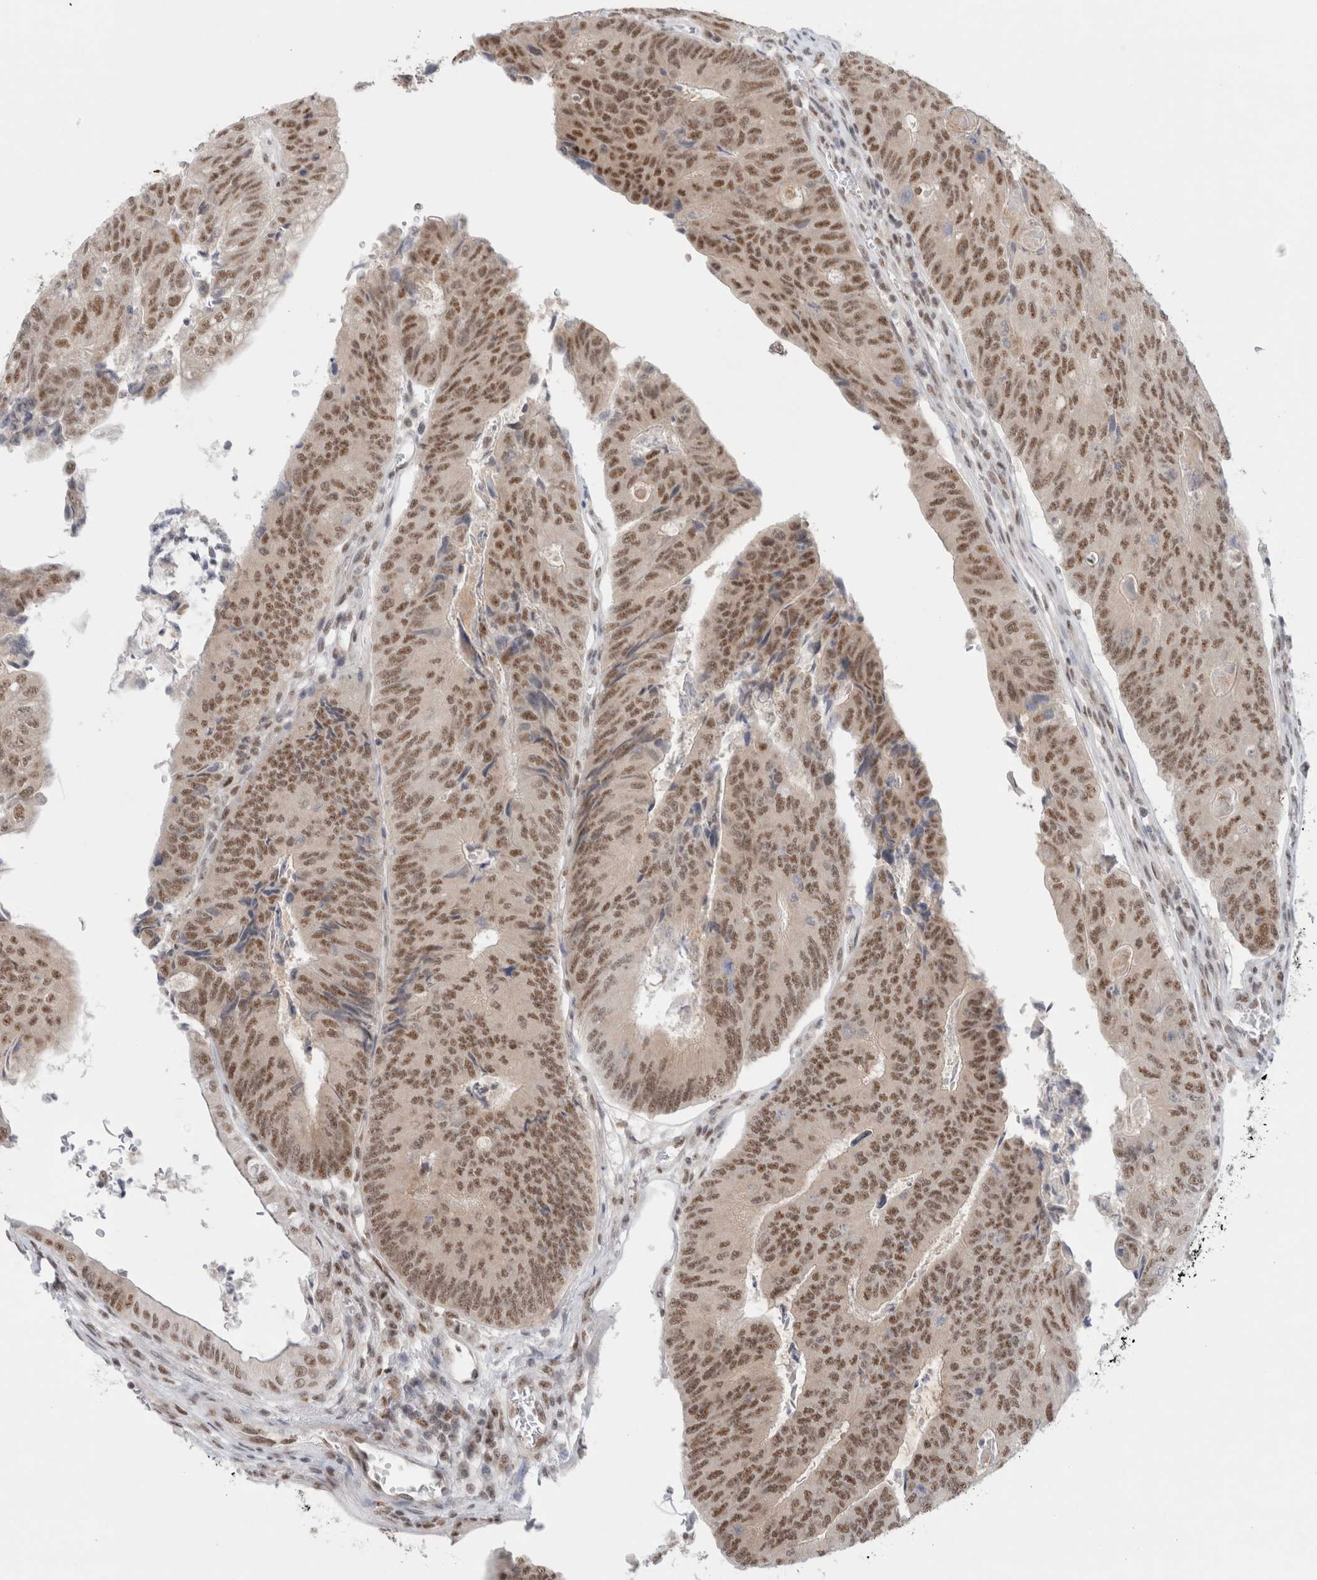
{"staining": {"intensity": "moderate", "quantity": ">75%", "location": "nuclear"}, "tissue": "colorectal cancer", "cell_type": "Tumor cells", "image_type": "cancer", "snomed": [{"axis": "morphology", "description": "Adenocarcinoma, NOS"}, {"axis": "topography", "description": "Colon"}], "caption": "Immunohistochemical staining of human colorectal adenocarcinoma demonstrates moderate nuclear protein positivity in approximately >75% of tumor cells.", "gene": "TRMT12", "patient": {"sex": "female", "age": 67}}